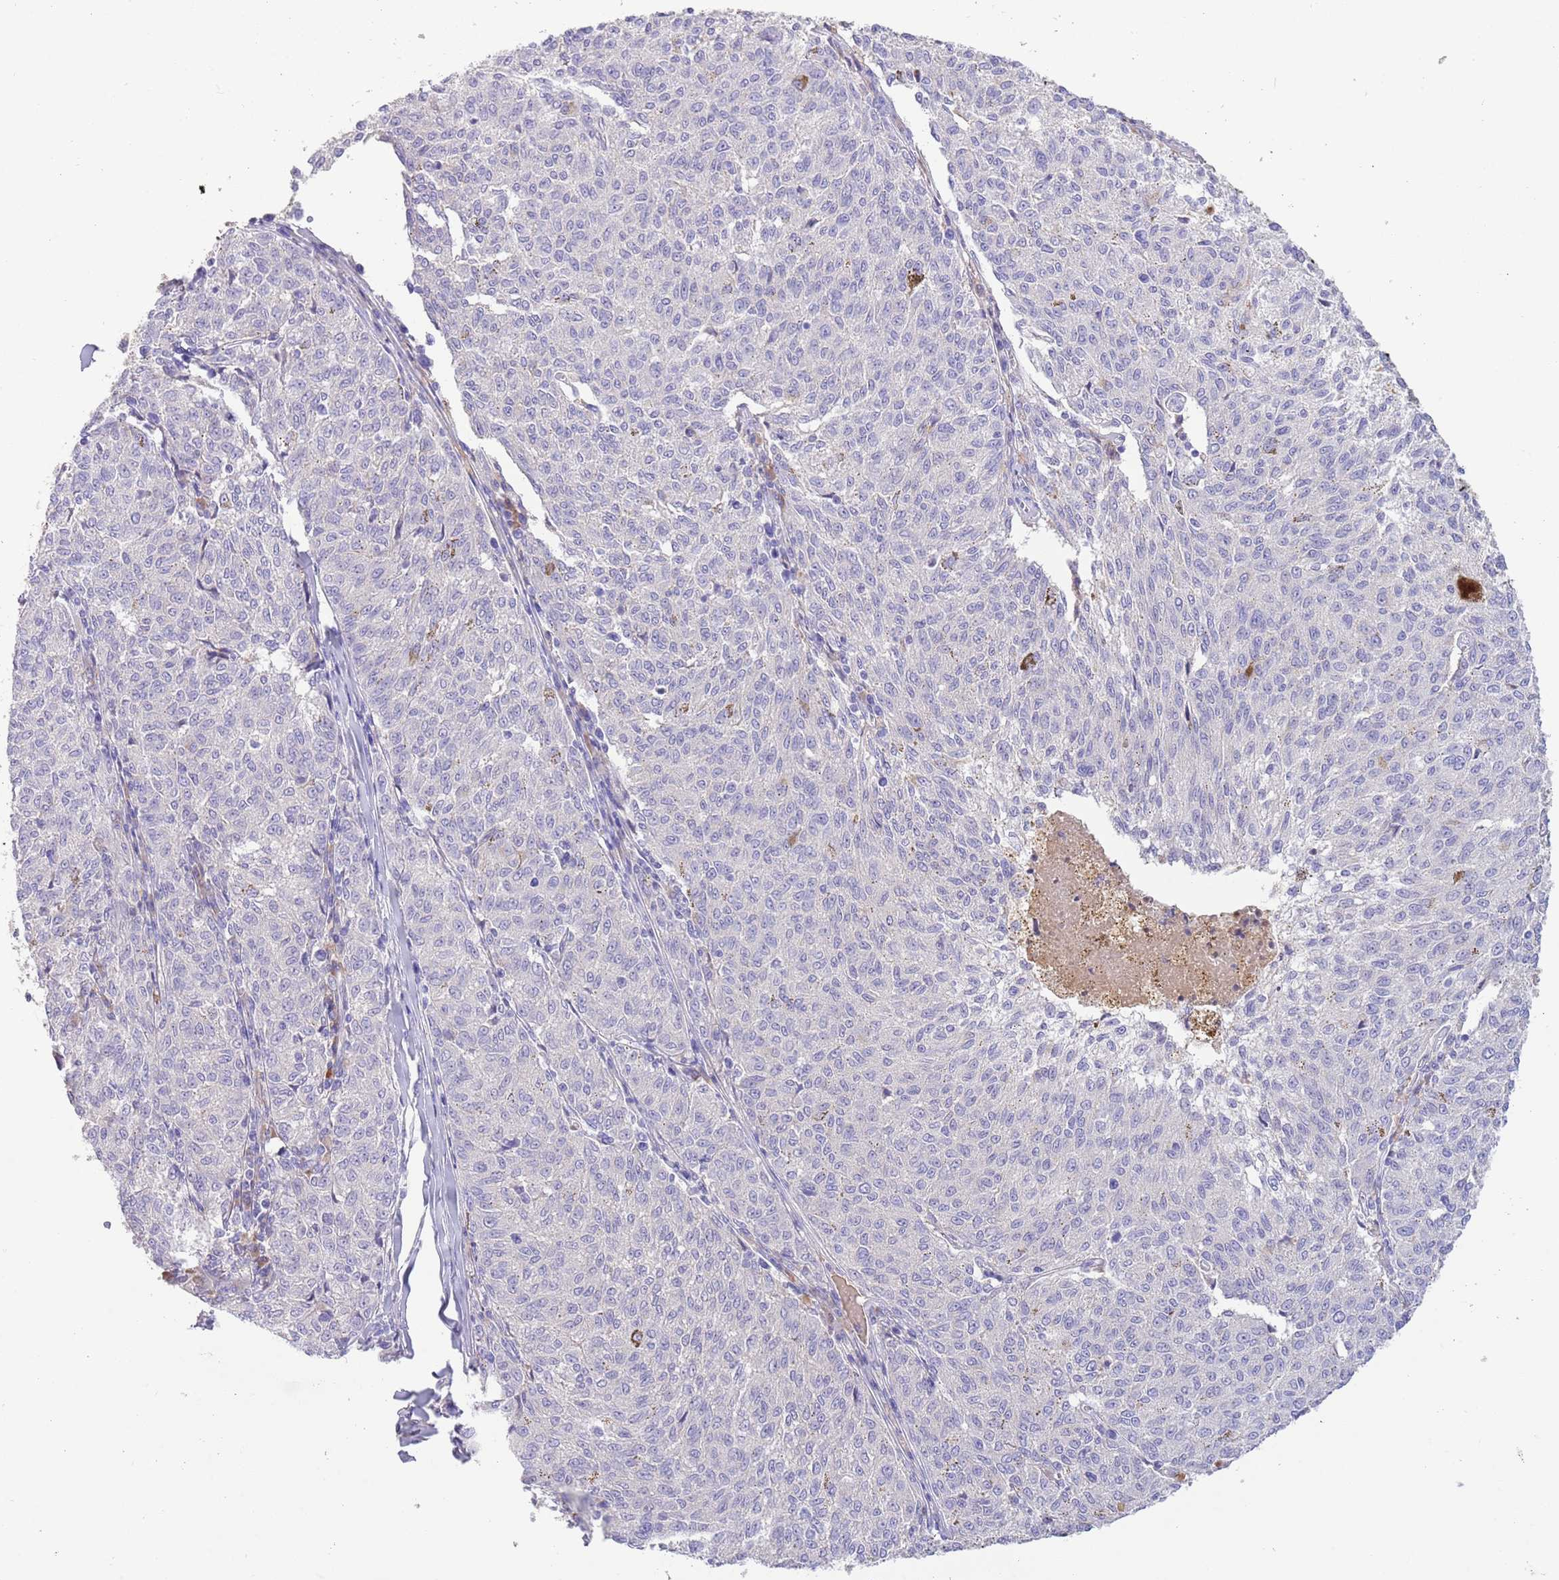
{"staining": {"intensity": "negative", "quantity": "none", "location": "none"}, "tissue": "melanoma", "cell_type": "Tumor cells", "image_type": "cancer", "snomed": [{"axis": "morphology", "description": "Malignant melanoma, NOS"}, {"axis": "topography", "description": "Skin"}], "caption": "DAB immunohistochemical staining of human melanoma displays no significant expression in tumor cells. Nuclei are stained in blue.", "gene": "IGFL4", "patient": {"sex": "female", "age": 72}}